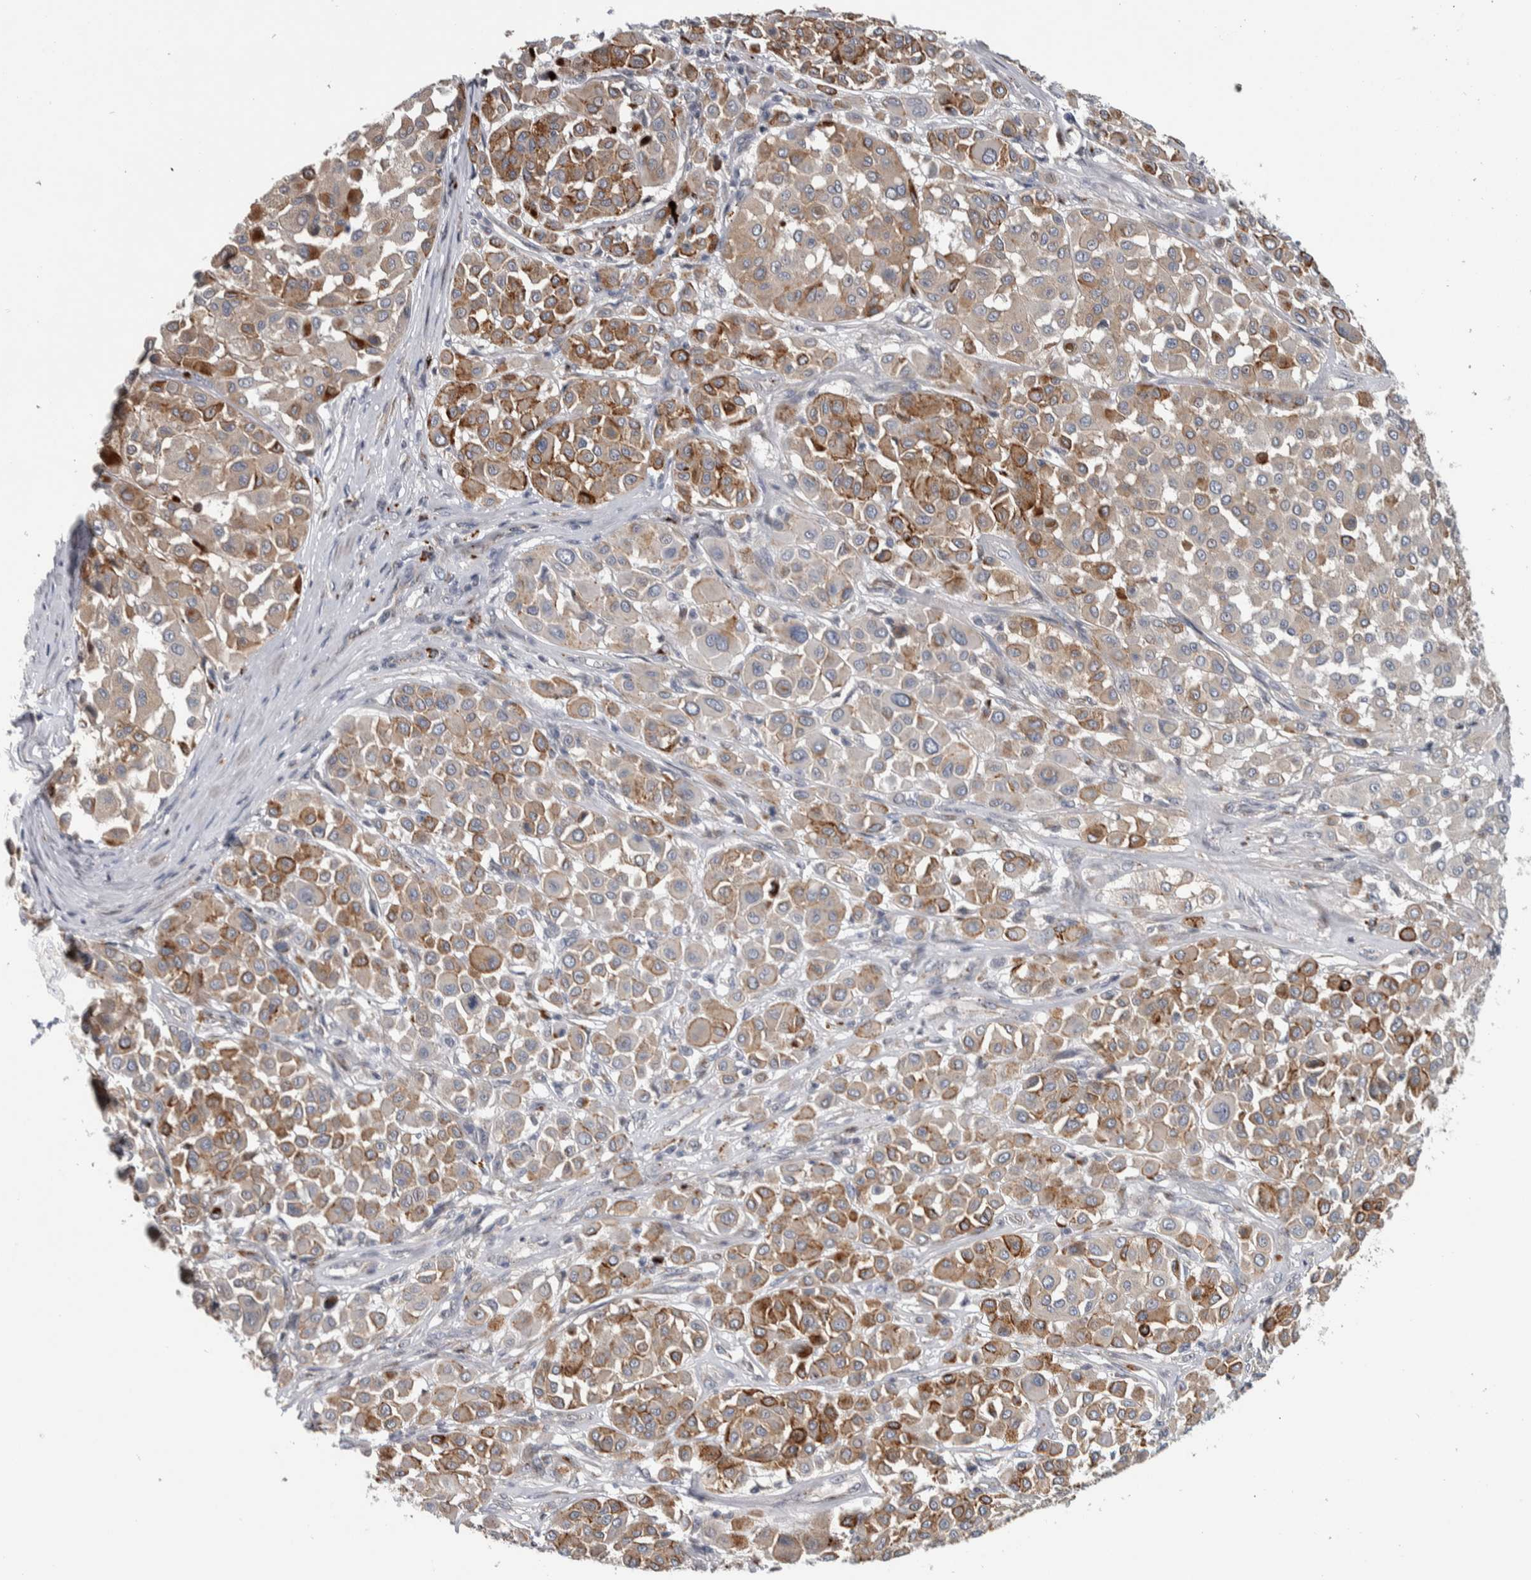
{"staining": {"intensity": "moderate", "quantity": "25%-75%", "location": "cytoplasmic/membranous"}, "tissue": "melanoma", "cell_type": "Tumor cells", "image_type": "cancer", "snomed": [{"axis": "morphology", "description": "Malignant melanoma, Metastatic site"}, {"axis": "topography", "description": "Soft tissue"}], "caption": "Protein expression analysis of melanoma demonstrates moderate cytoplasmic/membranous expression in approximately 25%-75% of tumor cells.", "gene": "FAM83G", "patient": {"sex": "male", "age": 41}}